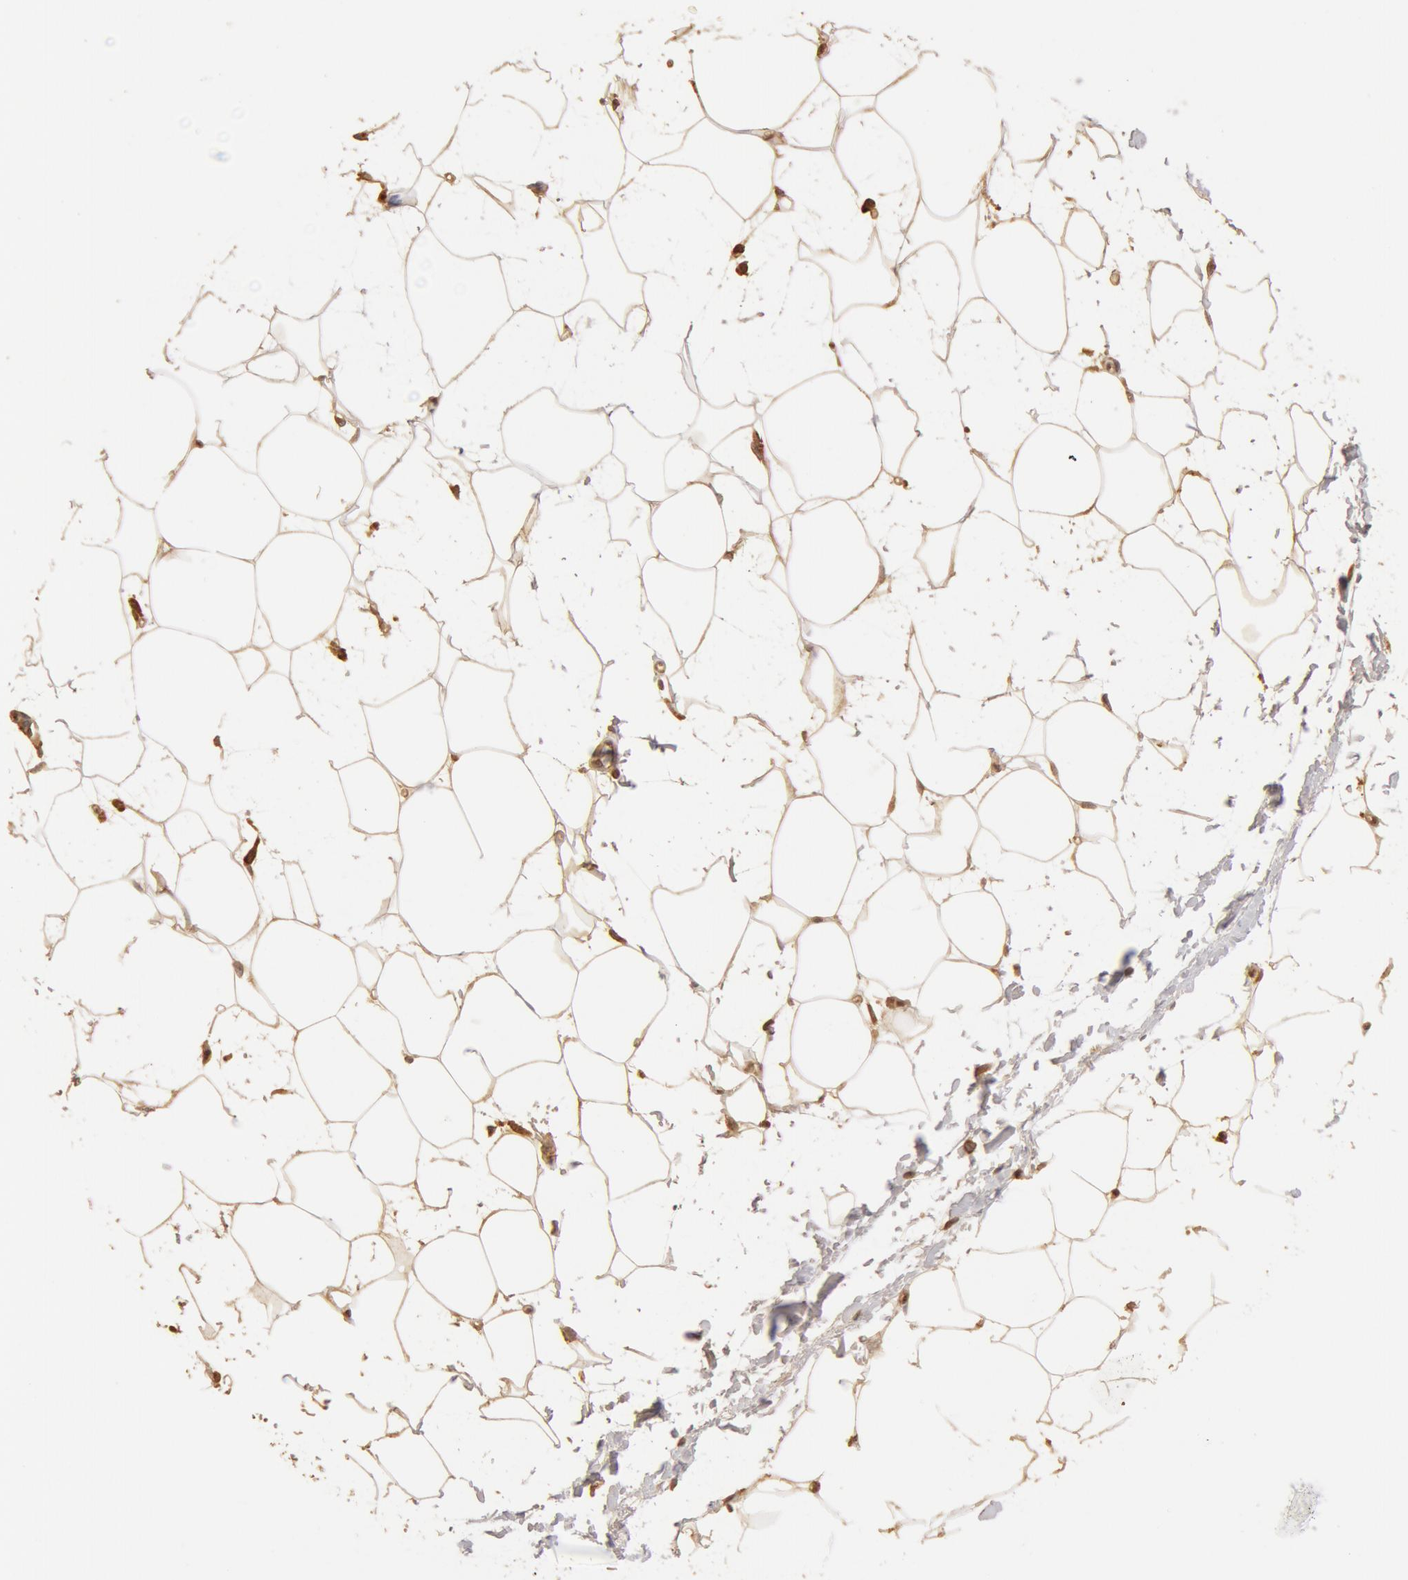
{"staining": {"intensity": "moderate", "quantity": ">75%", "location": "cytoplasmic/membranous"}, "tissue": "adipose tissue", "cell_type": "Adipocytes", "image_type": "normal", "snomed": [{"axis": "morphology", "description": "Normal tissue, NOS"}, {"axis": "topography", "description": "Breast"}], "caption": "Protein expression analysis of unremarkable adipose tissue shows moderate cytoplasmic/membranous positivity in approximately >75% of adipocytes.", "gene": "TF", "patient": {"sex": "female", "age": 45}}